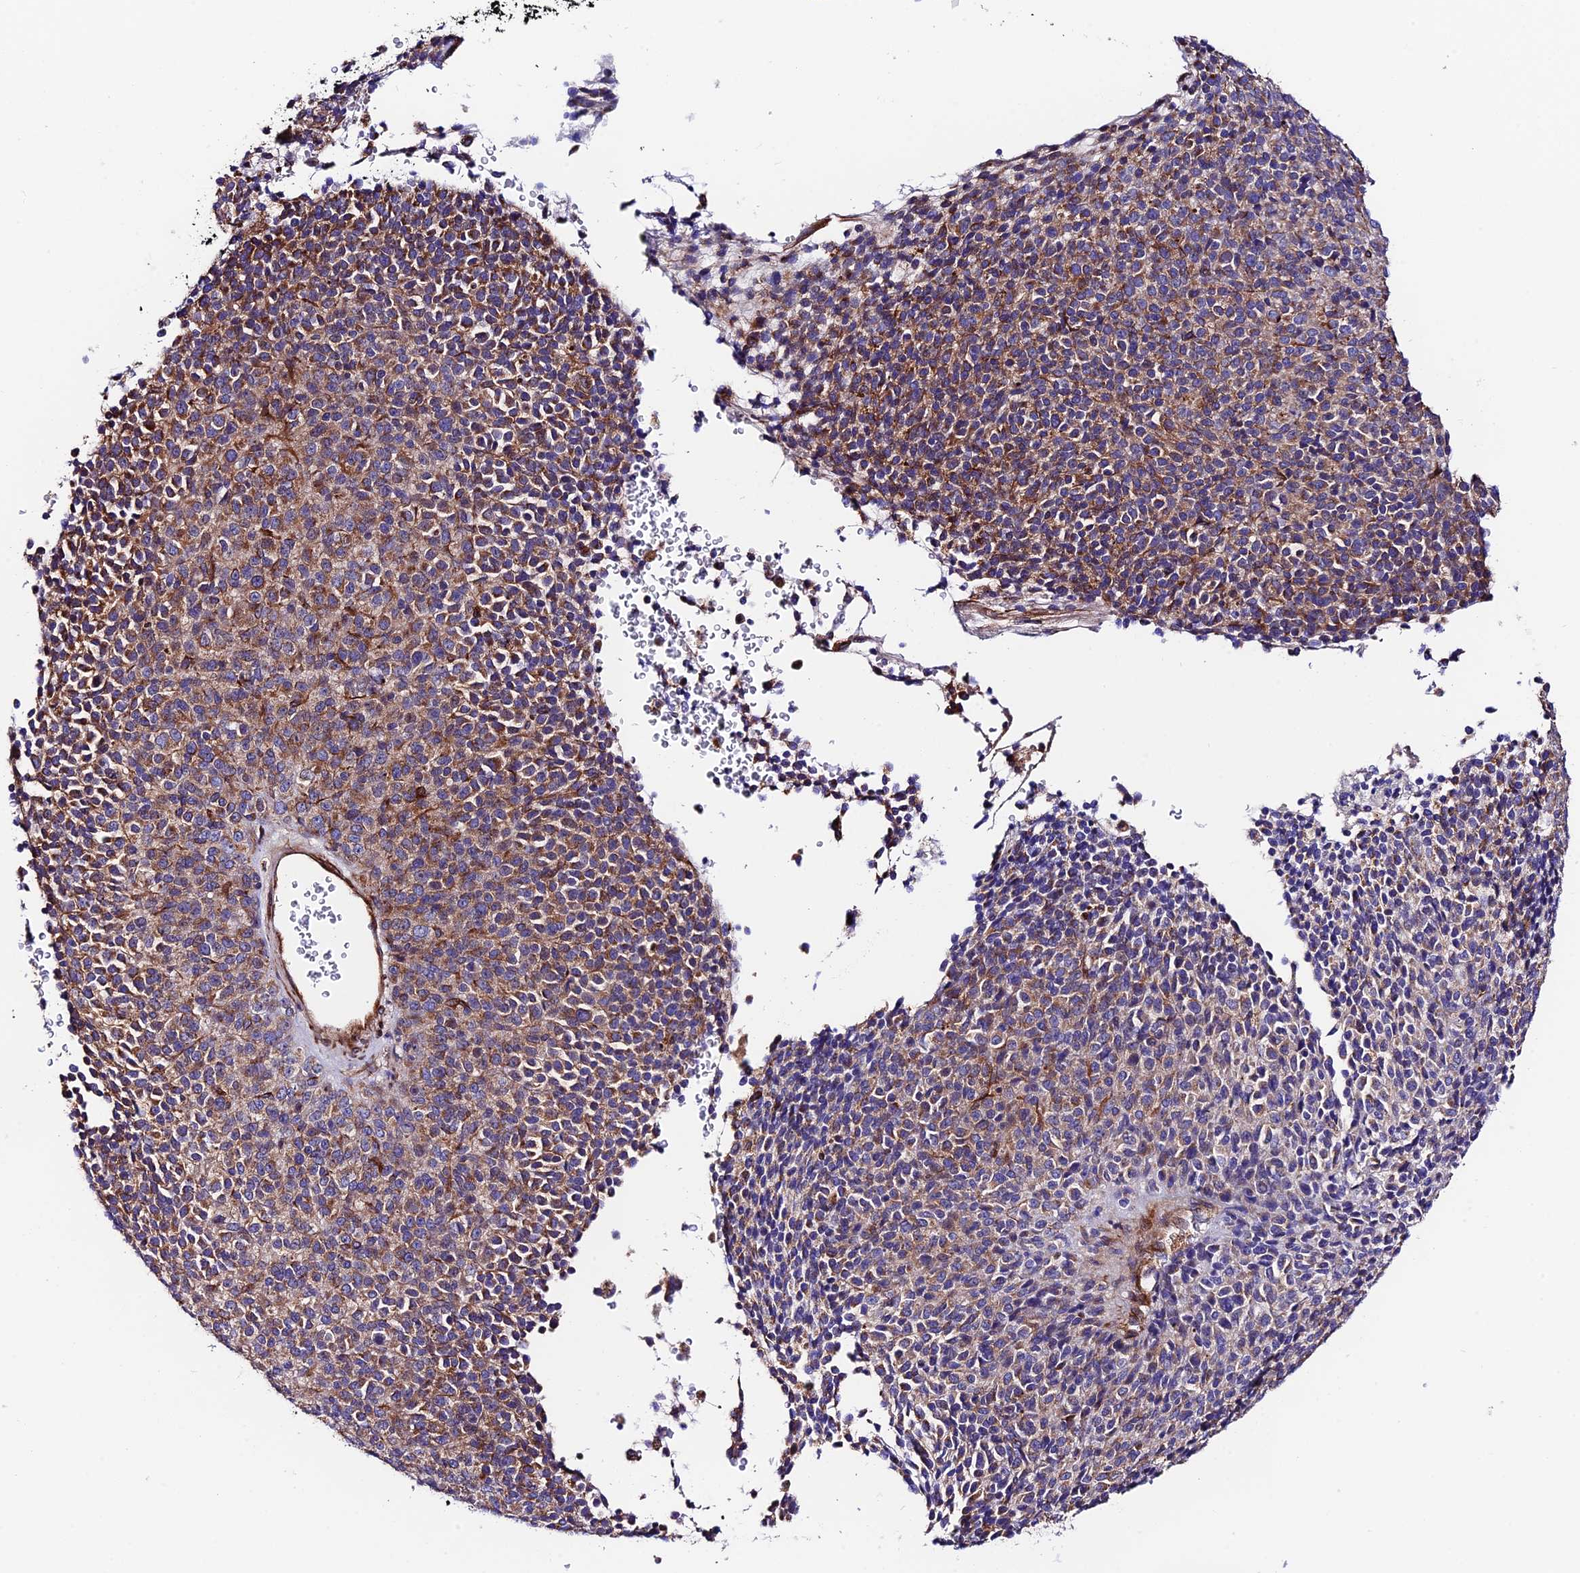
{"staining": {"intensity": "moderate", "quantity": "25%-75%", "location": "cytoplasmic/membranous"}, "tissue": "melanoma", "cell_type": "Tumor cells", "image_type": "cancer", "snomed": [{"axis": "morphology", "description": "Malignant melanoma, Metastatic site"}, {"axis": "topography", "description": "Brain"}], "caption": "The immunohistochemical stain shows moderate cytoplasmic/membranous positivity in tumor cells of malignant melanoma (metastatic site) tissue. (Brightfield microscopy of DAB IHC at high magnification).", "gene": "VPS13C", "patient": {"sex": "female", "age": 56}}